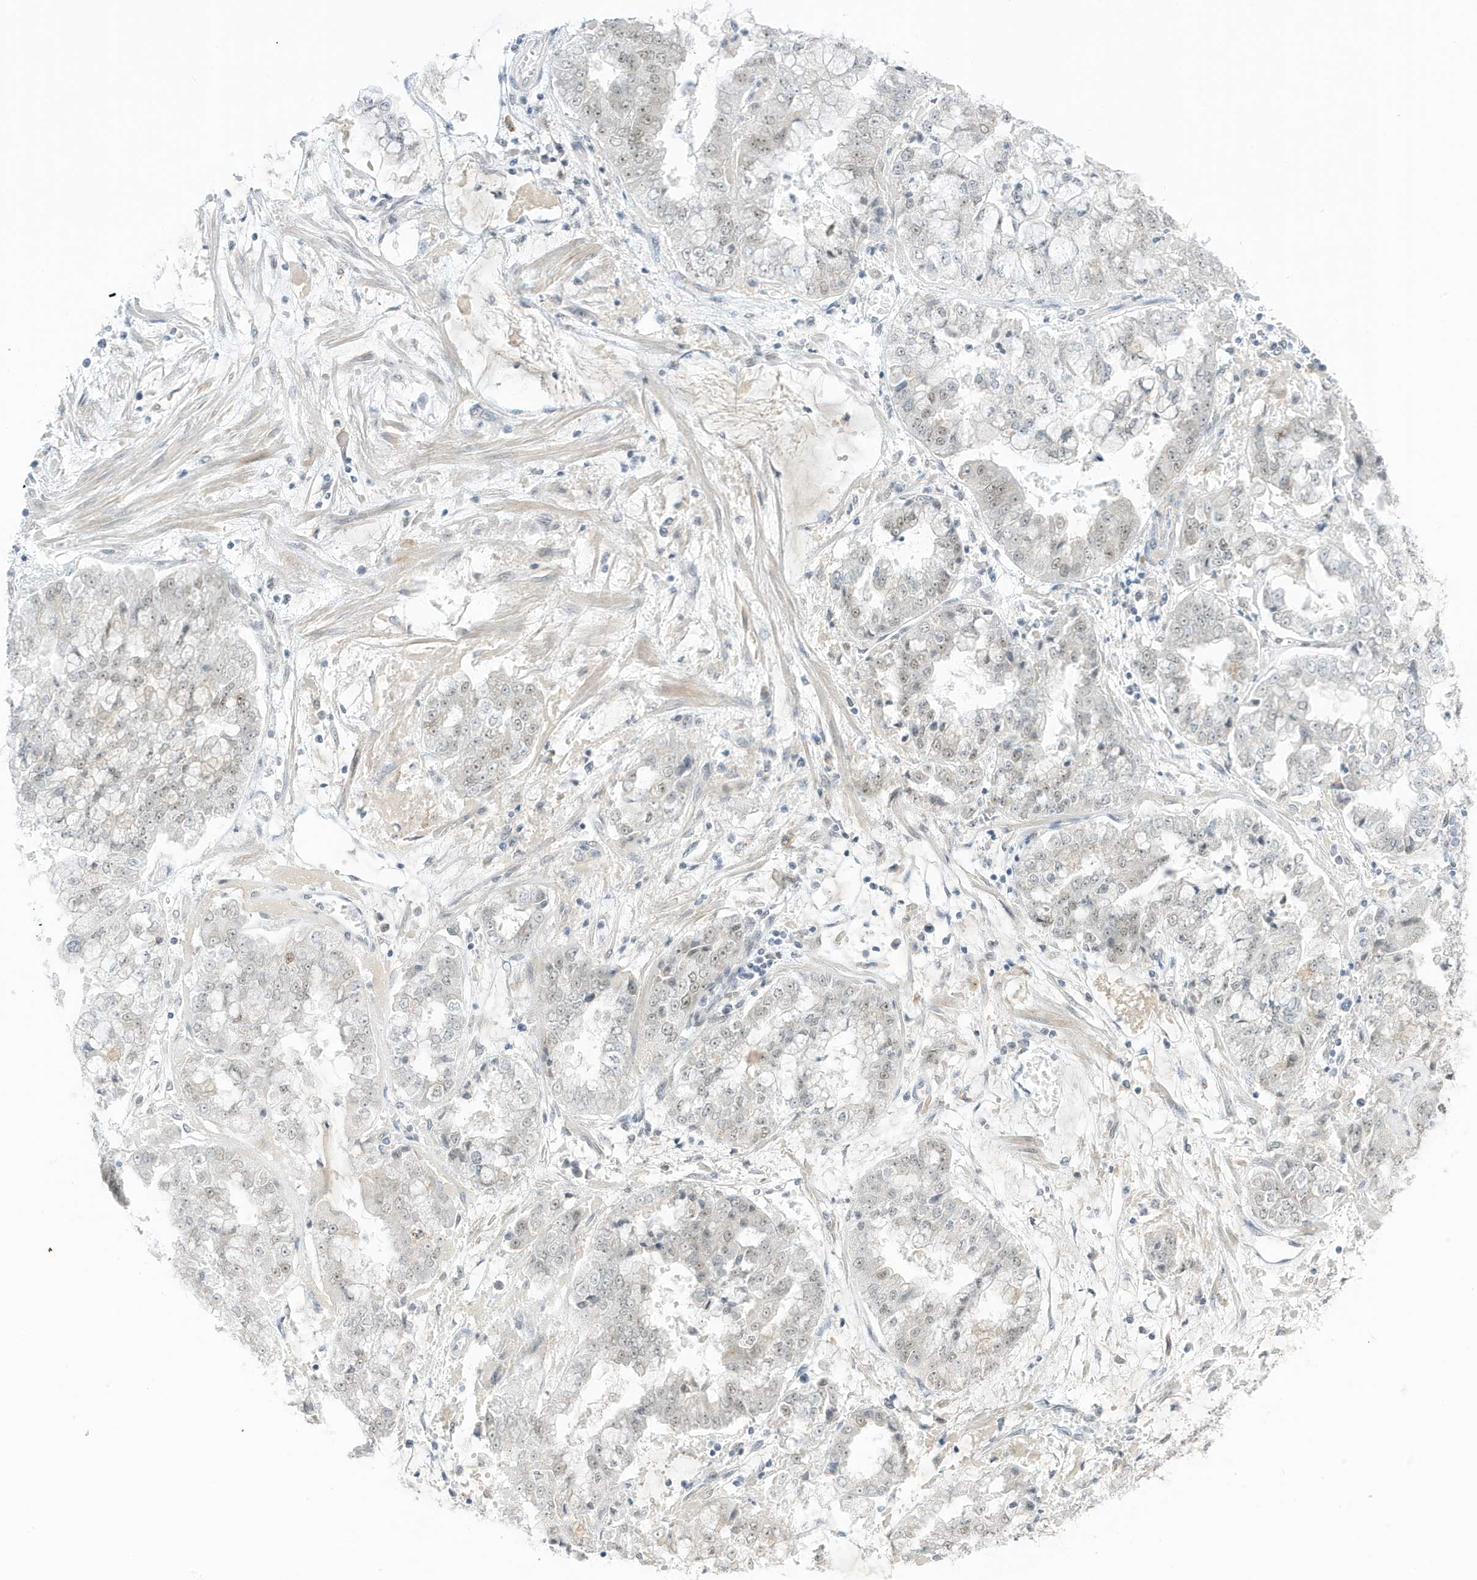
{"staining": {"intensity": "negative", "quantity": "none", "location": "none"}, "tissue": "stomach cancer", "cell_type": "Tumor cells", "image_type": "cancer", "snomed": [{"axis": "morphology", "description": "Adenocarcinoma, NOS"}, {"axis": "topography", "description": "Stomach"}], "caption": "An image of stomach adenocarcinoma stained for a protein exhibits no brown staining in tumor cells.", "gene": "MSL3", "patient": {"sex": "male", "age": 76}}